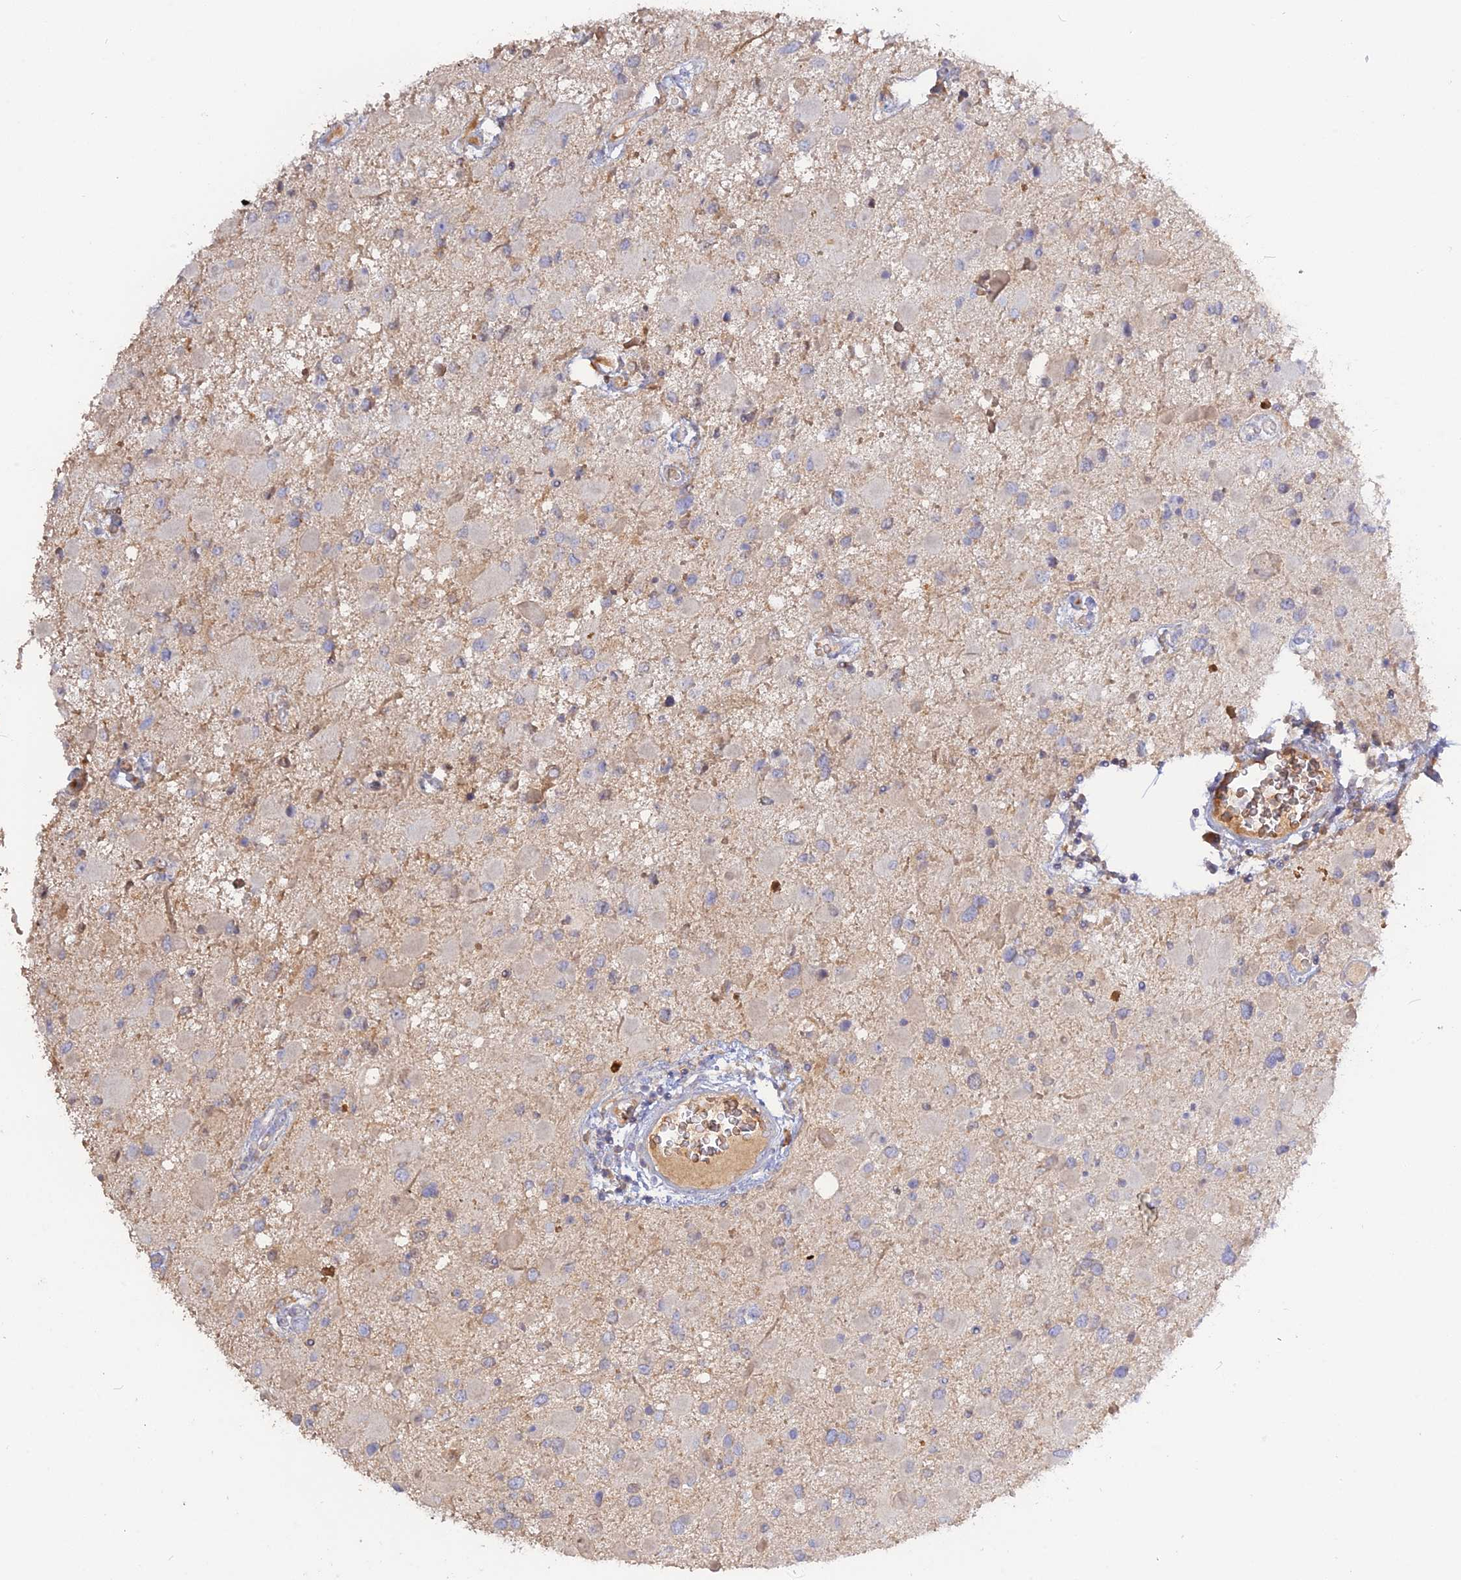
{"staining": {"intensity": "negative", "quantity": "none", "location": "none"}, "tissue": "glioma", "cell_type": "Tumor cells", "image_type": "cancer", "snomed": [{"axis": "morphology", "description": "Glioma, malignant, High grade"}, {"axis": "topography", "description": "Brain"}], "caption": "IHC photomicrograph of neoplastic tissue: human malignant glioma (high-grade) stained with DAB (3,3'-diaminobenzidine) exhibits no significant protein positivity in tumor cells.", "gene": "ADGRA1", "patient": {"sex": "male", "age": 53}}